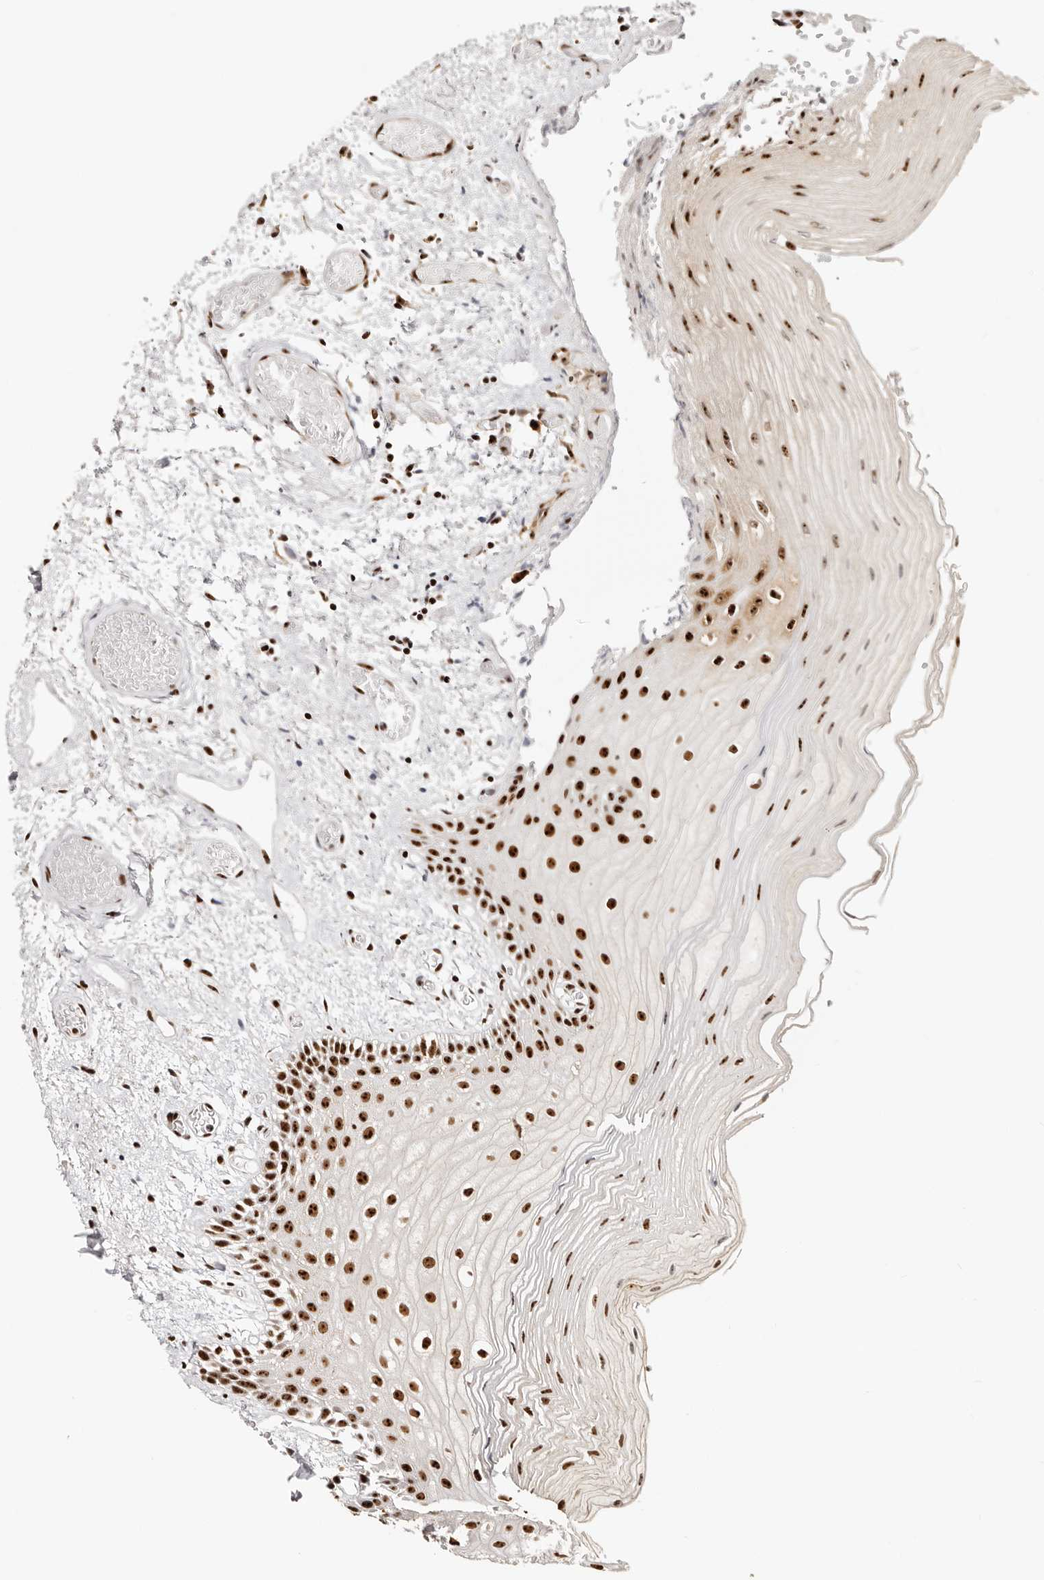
{"staining": {"intensity": "strong", "quantity": ">75%", "location": "nuclear"}, "tissue": "oral mucosa", "cell_type": "Squamous epithelial cells", "image_type": "normal", "snomed": [{"axis": "morphology", "description": "Normal tissue, NOS"}, {"axis": "topography", "description": "Oral tissue"}], "caption": "This histopathology image reveals immunohistochemistry (IHC) staining of benign oral mucosa, with high strong nuclear staining in approximately >75% of squamous epithelial cells.", "gene": "IQGAP3", "patient": {"sex": "male", "age": 52}}